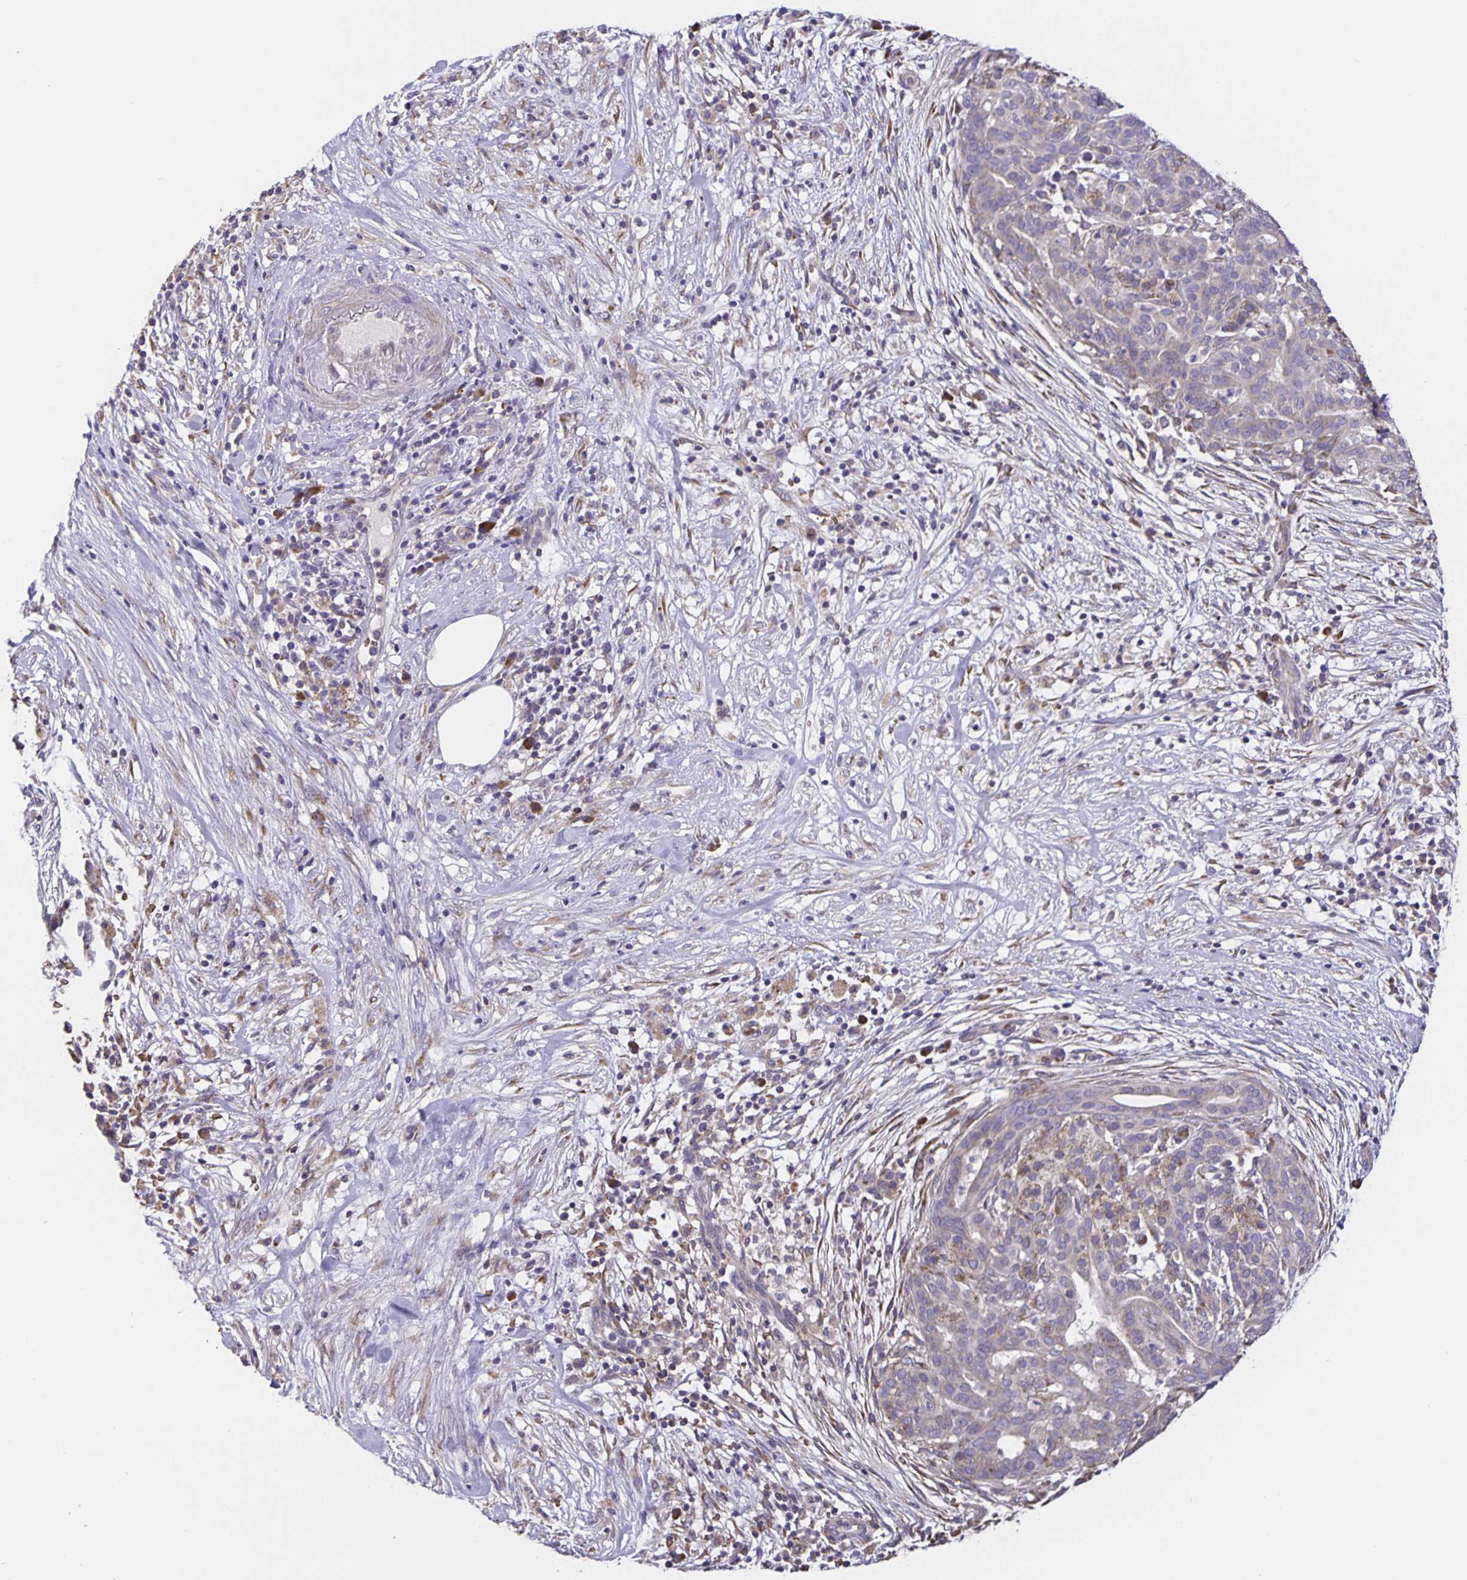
{"staining": {"intensity": "negative", "quantity": "none", "location": "none"}, "tissue": "pancreatic cancer", "cell_type": "Tumor cells", "image_type": "cancer", "snomed": [{"axis": "morphology", "description": "Adenocarcinoma, NOS"}, {"axis": "topography", "description": "Pancreas"}], "caption": "The IHC photomicrograph has no significant expression in tumor cells of pancreatic cancer (adenocarcinoma) tissue. (DAB (3,3'-diaminobenzidine) IHC, high magnification).", "gene": "TMEM71", "patient": {"sex": "male", "age": 44}}